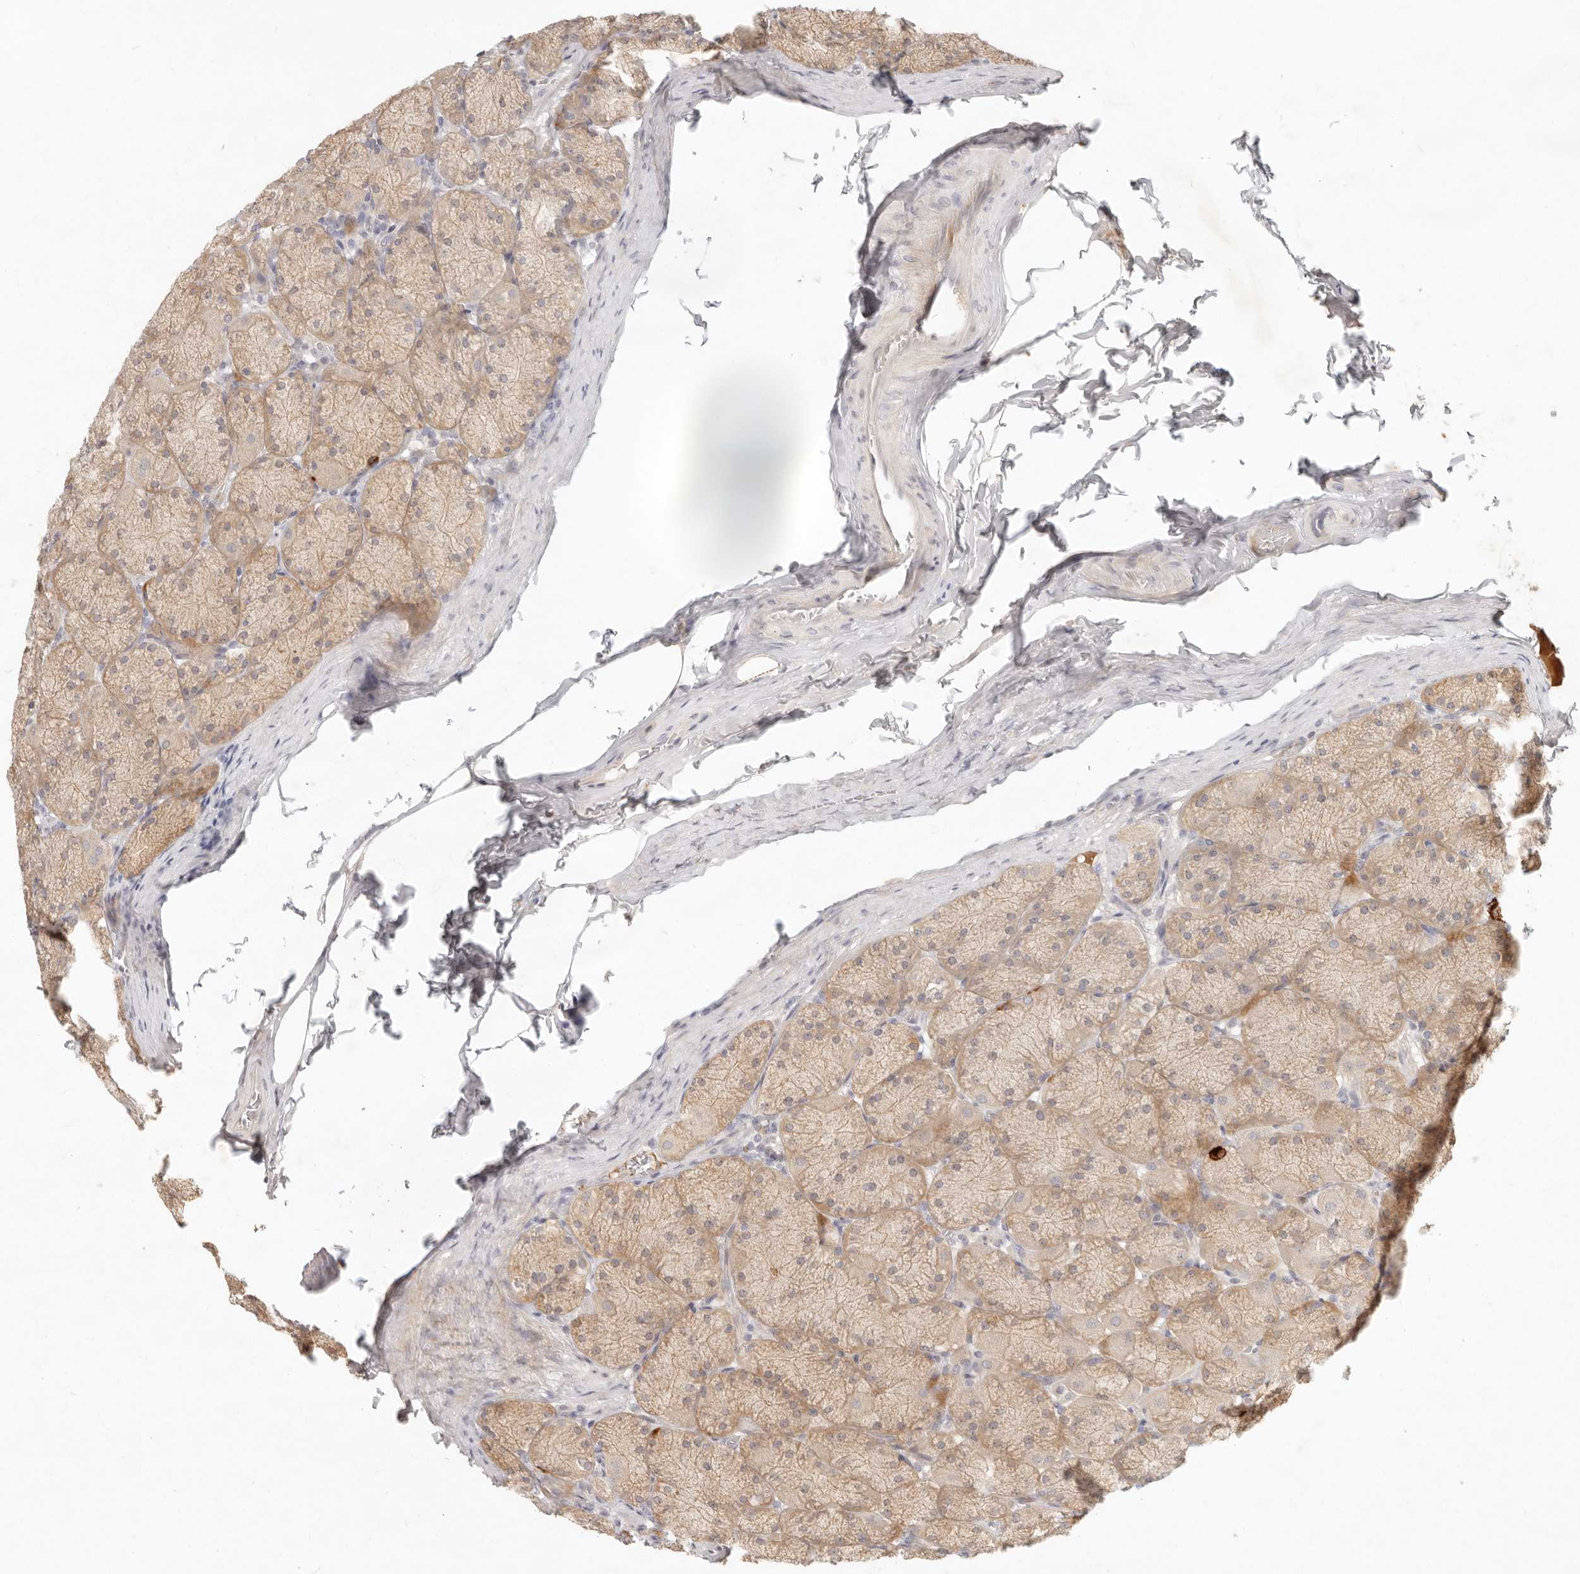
{"staining": {"intensity": "moderate", "quantity": ">75%", "location": "cytoplasmic/membranous"}, "tissue": "stomach", "cell_type": "Glandular cells", "image_type": "normal", "snomed": [{"axis": "morphology", "description": "Normal tissue, NOS"}, {"axis": "topography", "description": "Stomach, upper"}], "caption": "Glandular cells reveal moderate cytoplasmic/membranous positivity in approximately >75% of cells in benign stomach.", "gene": "UBXN11", "patient": {"sex": "female", "age": 56}}